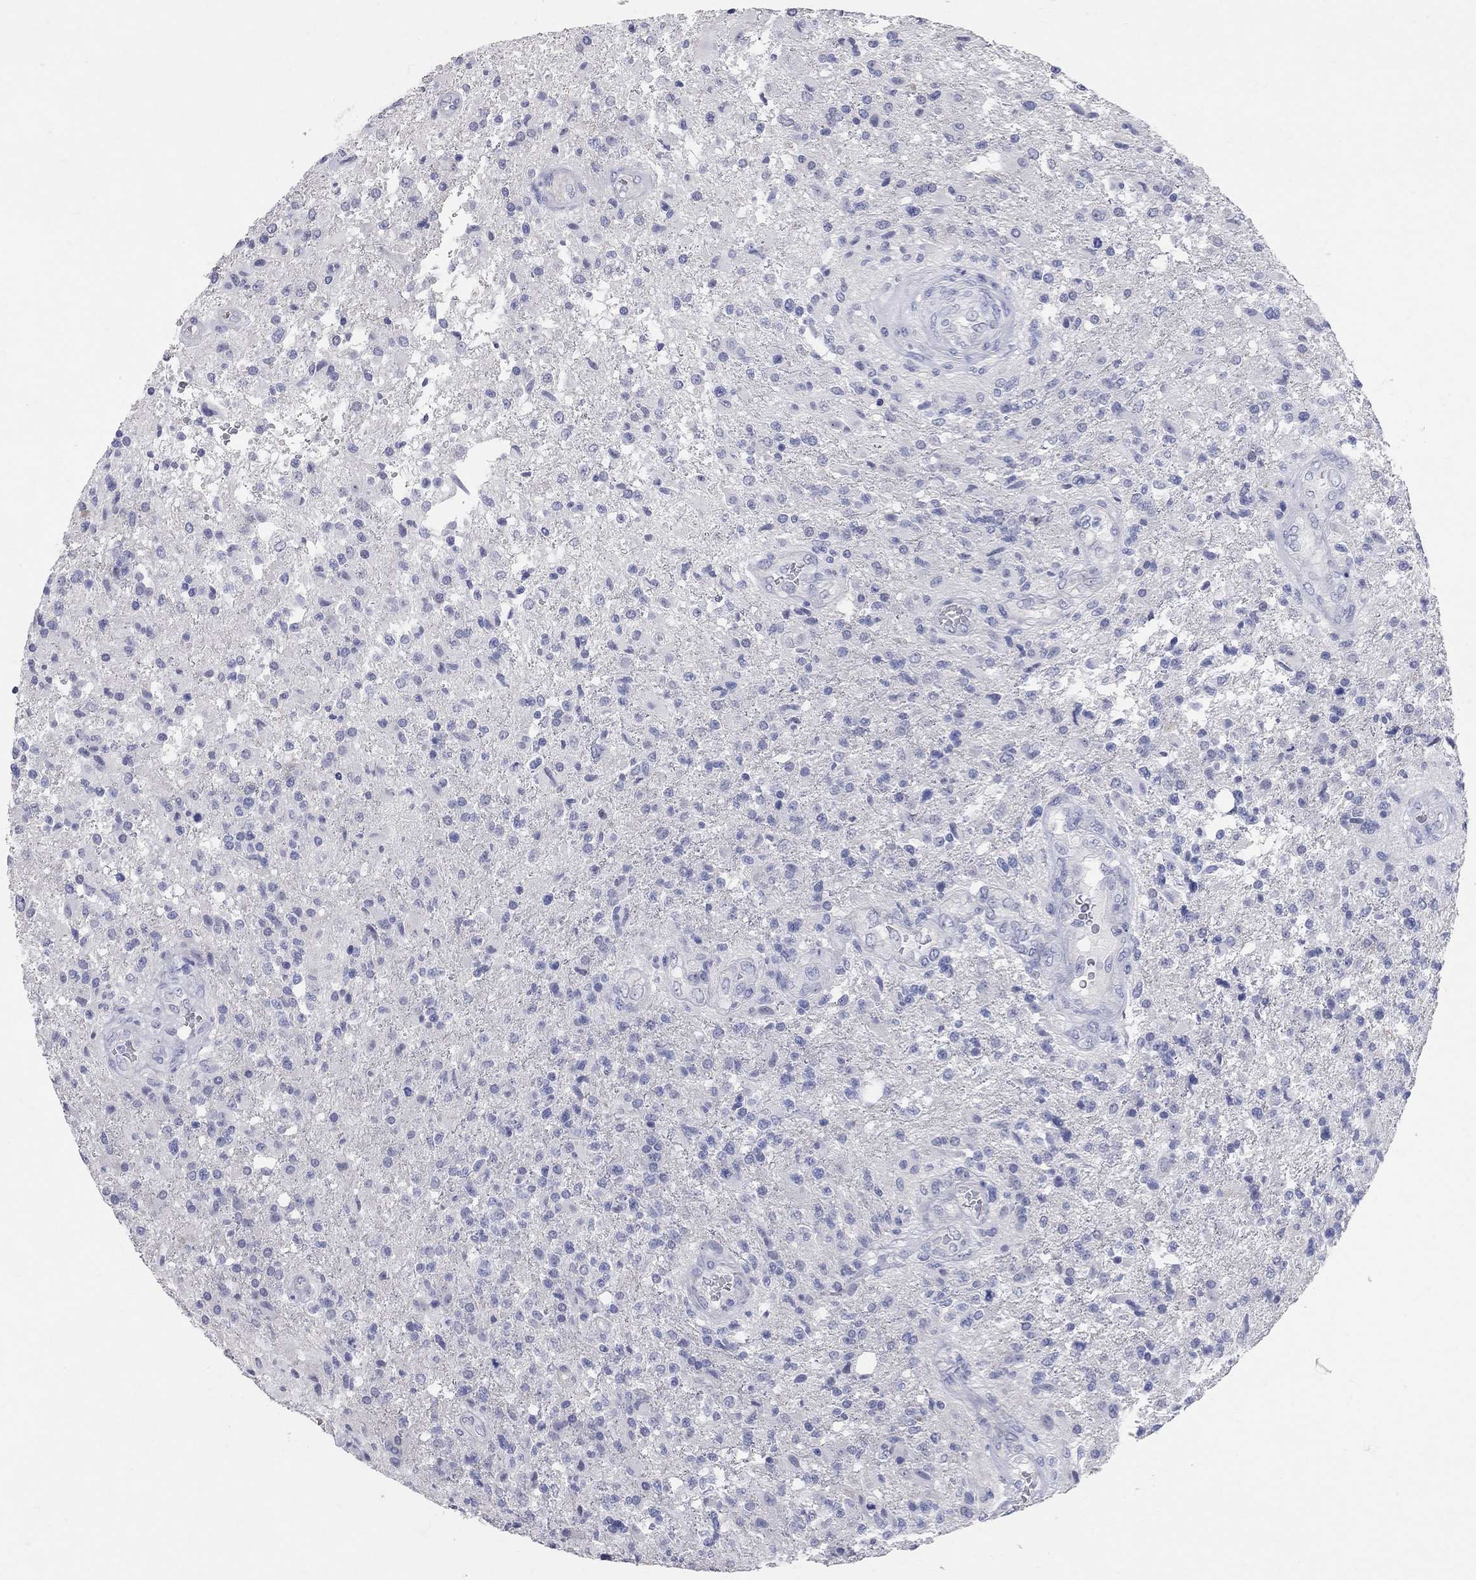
{"staining": {"intensity": "negative", "quantity": "none", "location": "none"}, "tissue": "glioma", "cell_type": "Tumor cells", "image_type": "cancer", "snomed": [{"axis": "morphology", "description": "Glioma, malignant, High grade"}, {"axis": "topography", "description": "Brain"}], "caption": "Immunohistochemistry histopathology image of human glioma stained for a protein (brown), which shows no expression in tumor cells.", "gene": "AOX1", "patient": {"sex": "male", "age": 56}}